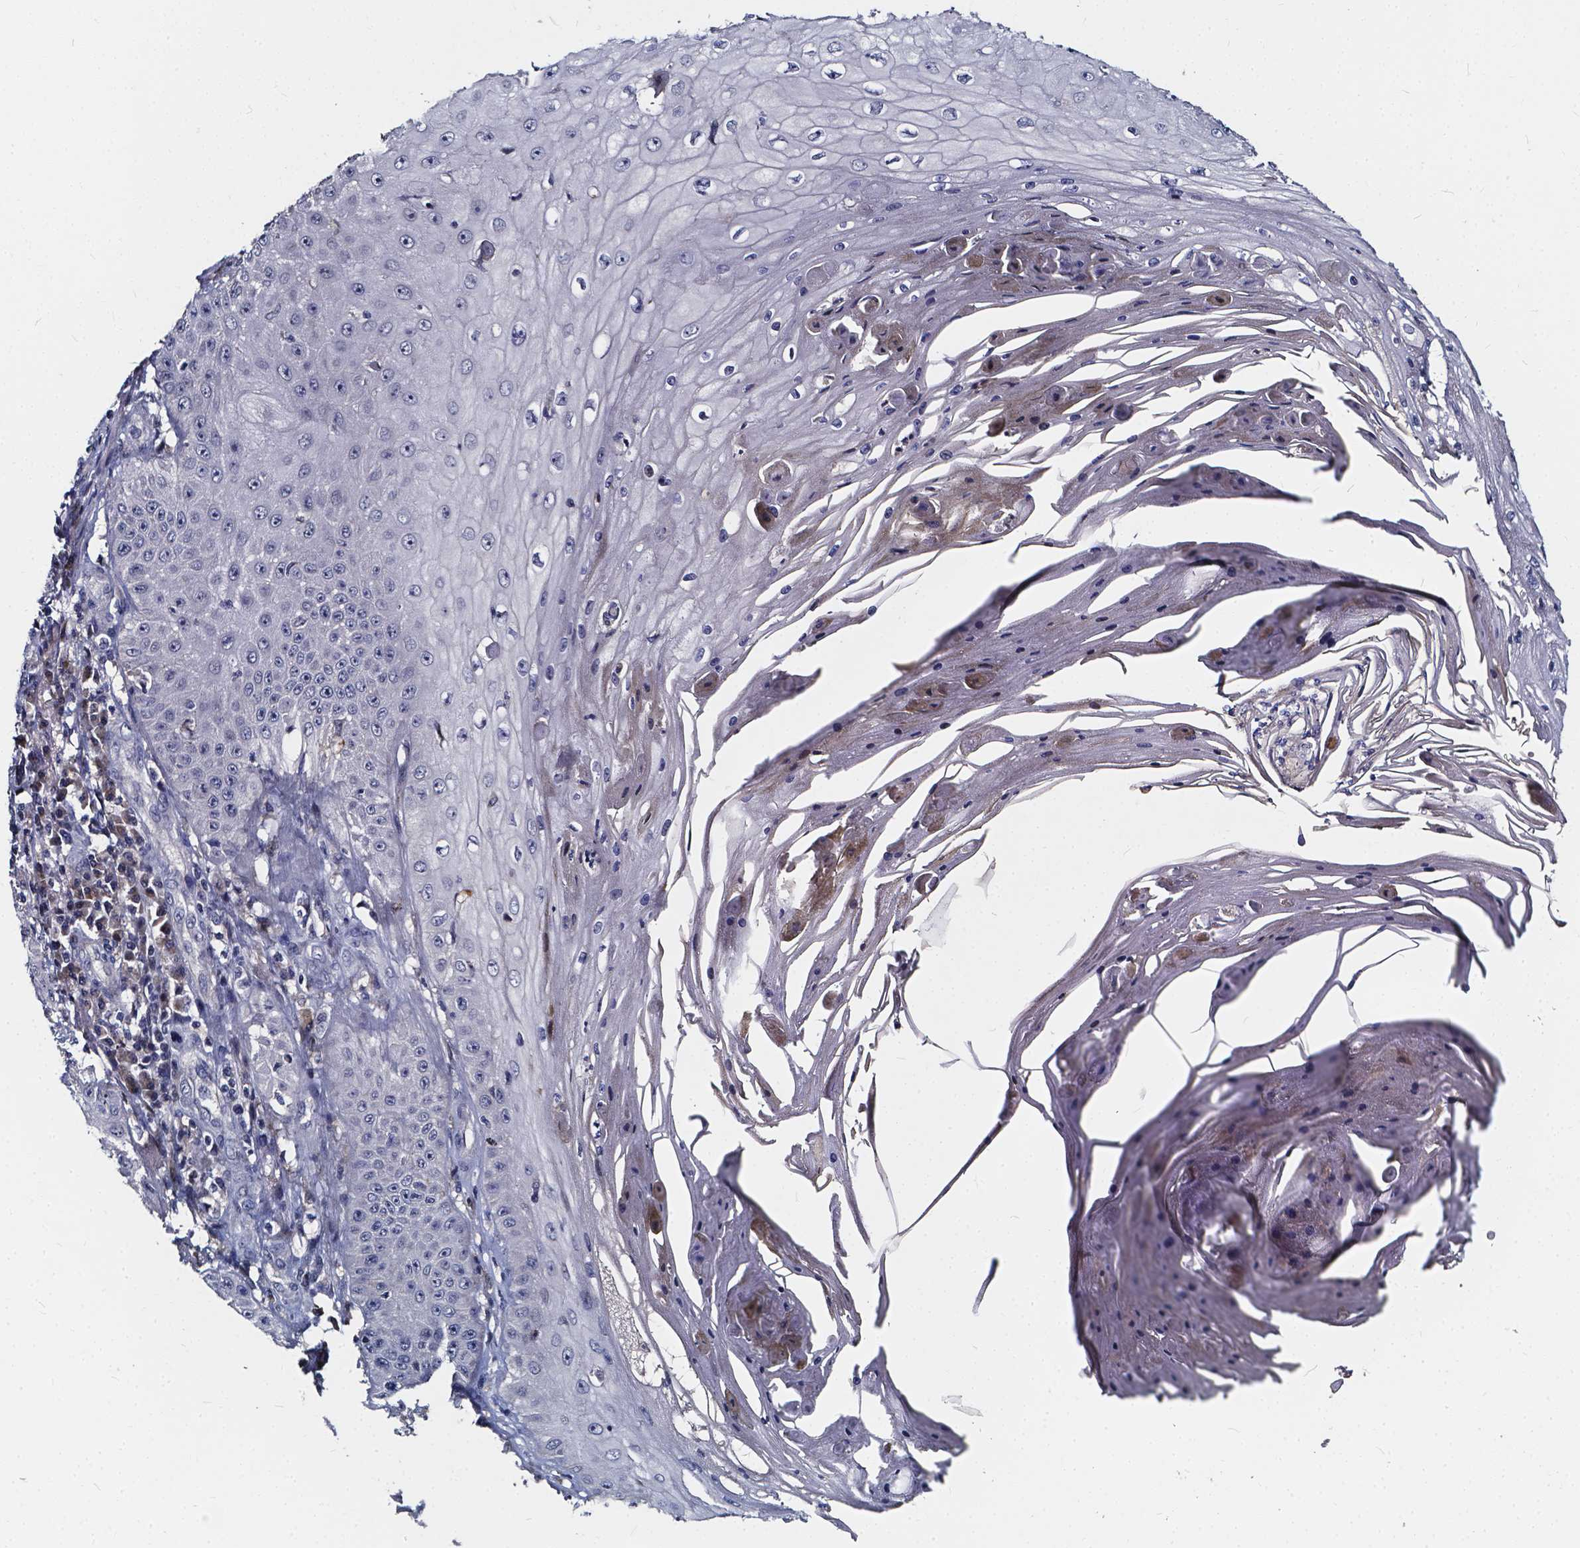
{"staining": {"intensity": "negative", "quantity": "none", "location": "none"}, "tissue": "skin cancer", "cell_type": "Tumor cells", "image_type": "cancer", "snomed": [{"axis": "morphology", "description": "Squamous cell carcinoma, NOS"}, {"axis": "topography", "description": "Skin"}], "caption": "The photomicrograph shows no staining of tumor cells in skin cancer. (DAB (3,3'-diaminobenzidine) IHC with hematoxylin counter stain).", "gene": "SOWAHA", "patient": {"sex": "male", "age": 70}}